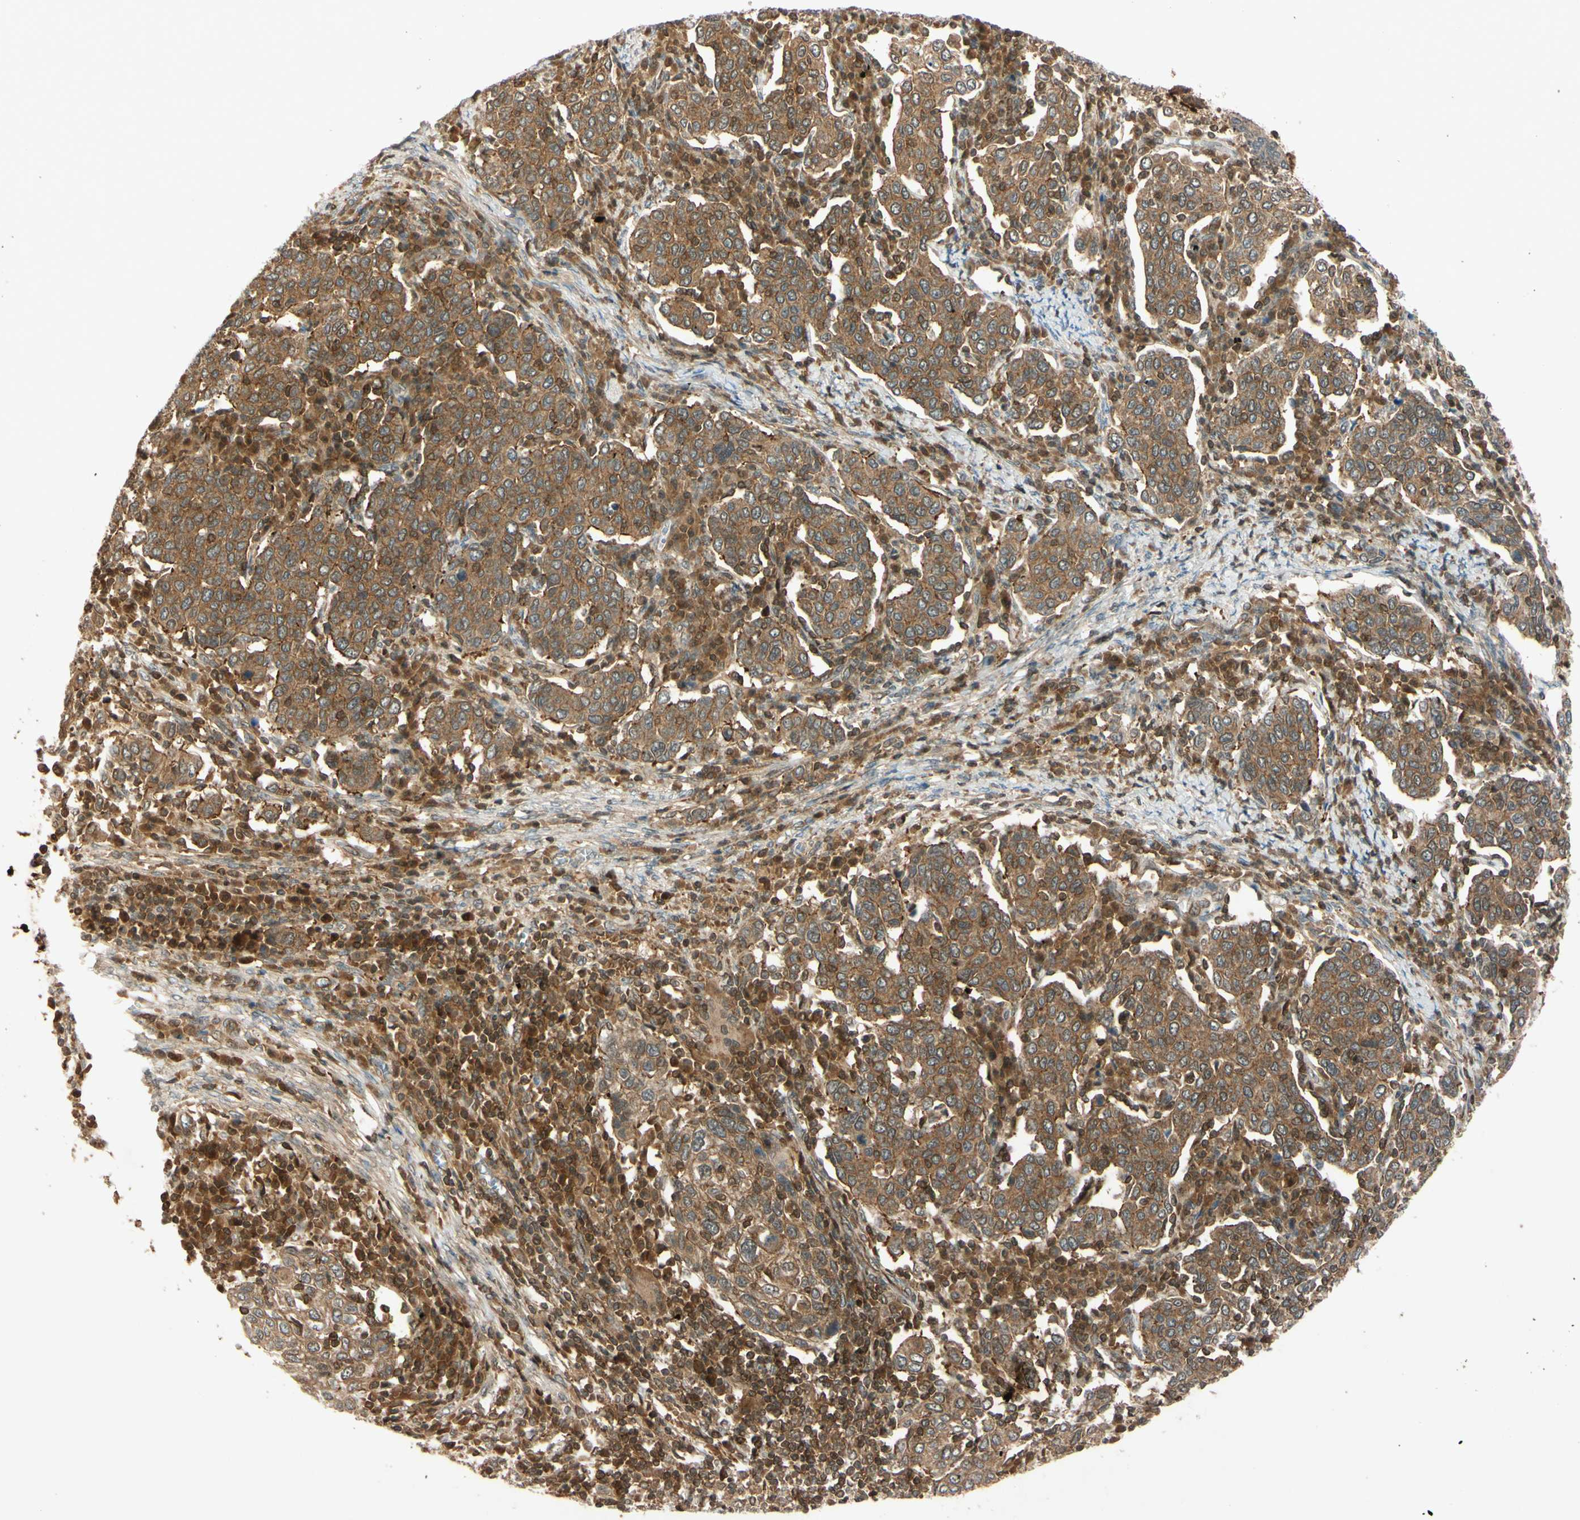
{"staining": {"intensity": "moderate", "quantity": ">75%", "location": "cytoplasmic/membranous"}, "tissue": "cervical cancer", "cell_type": "Tumor cells", "image_type": "cancer", "snomed": [{"axis": "morphology", "description": "Squamous cell carcinoma, NOS"}, {"axis": "topography", "description": "Cervix"}], "caption": "The photomicrograph reveals staining of cervical cancer, revealing moderate cytoplasmic/membranous protein expression (brown color) within tumor cells.", "gene": "EPHA8", "patient": {"sex": "female", "age": 40}}